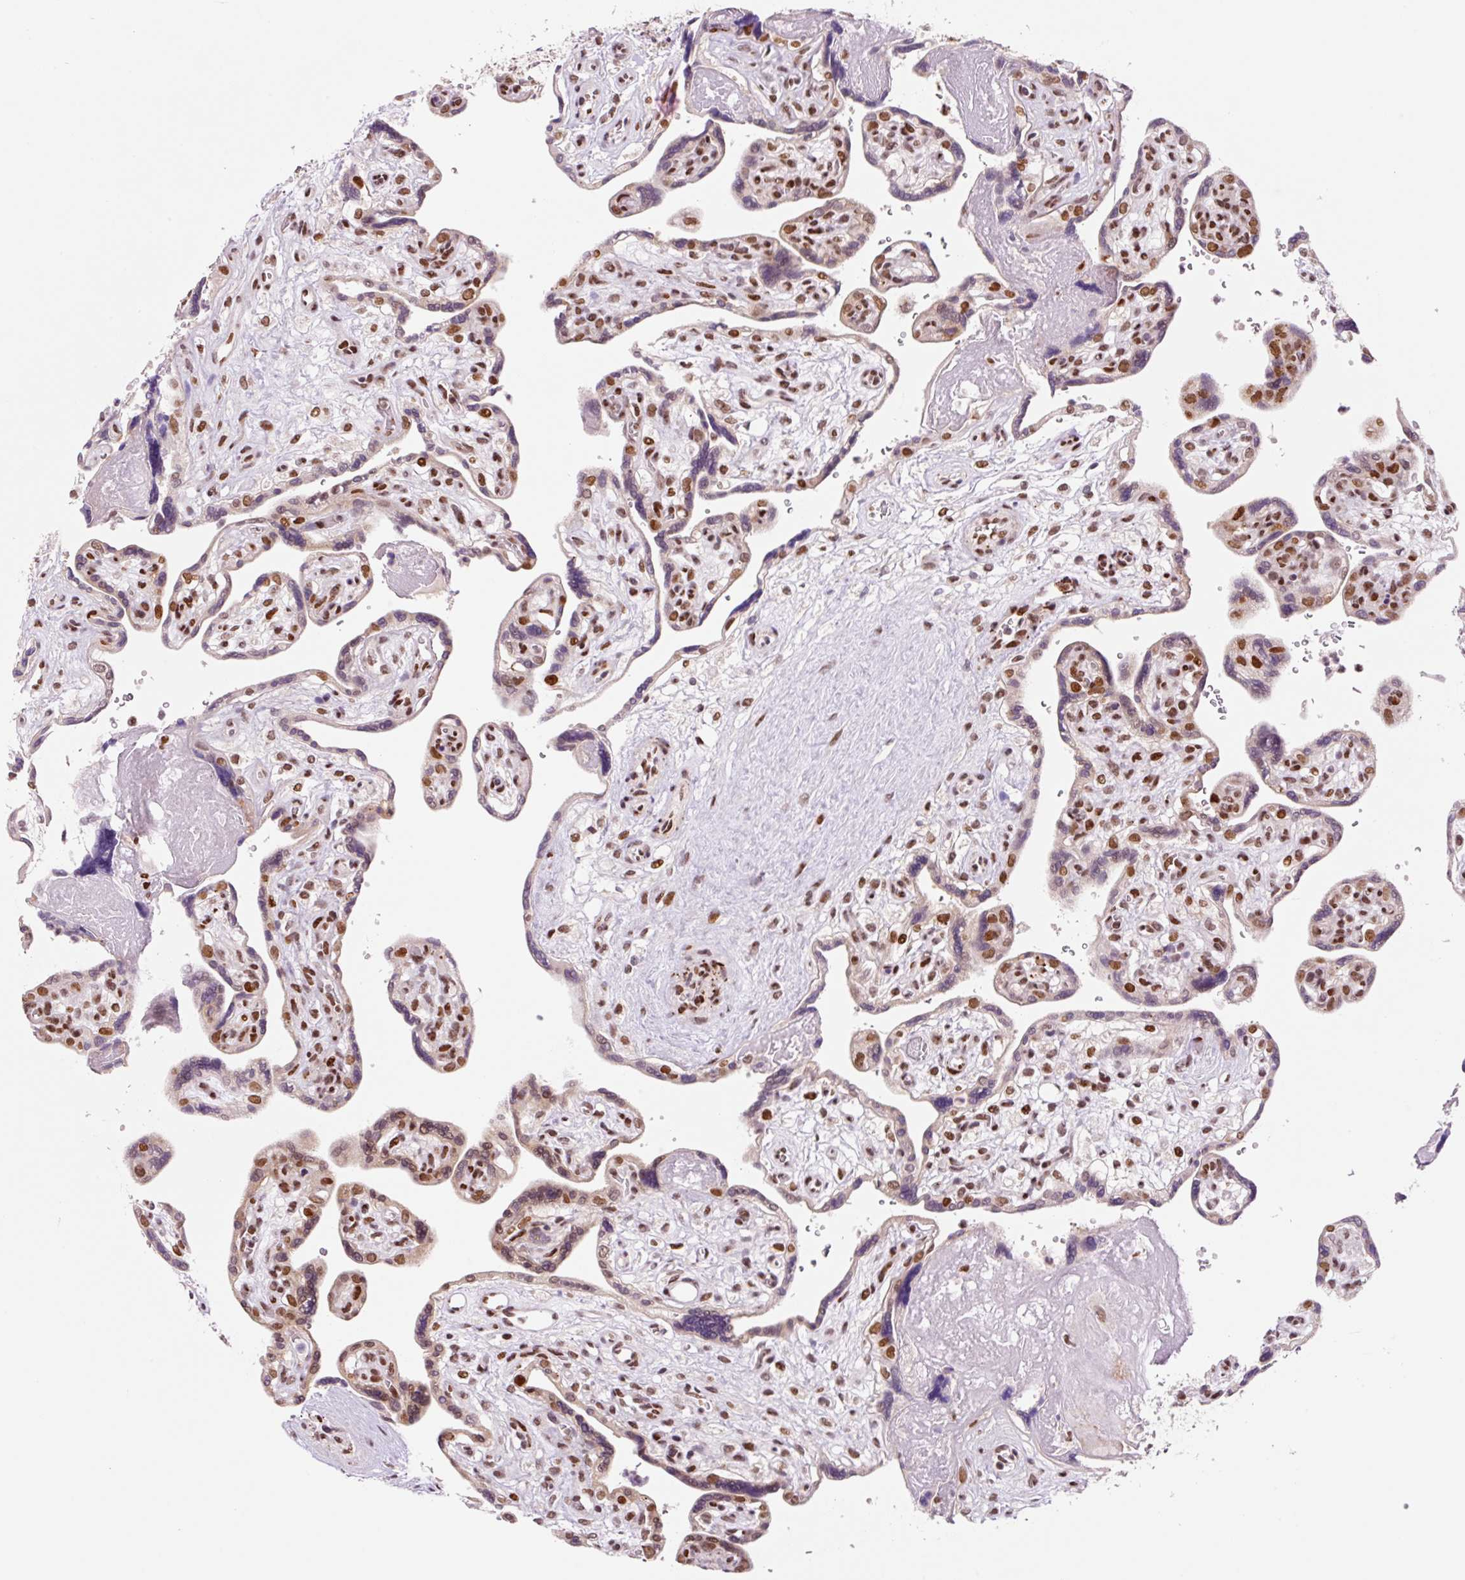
{"staining": {"intensity": "moderate", "quantity": ">75%", "location": "nuclear"}, "tissue": "placenta", "cell_type": "Decidual cells", "image_type": "normal", "snomed": [{"axis": "morphology", "description": "Normal tissue, NOS"}, {"axis": "topography", "description": "Placenta"}], "caption": "IHC of normal human placenta shows medium levels of moderate nuclear positivity in approximately >75% of decidual cells.", "gene": "CCNL2", "patient": {"sex": "female", "age": 39}}